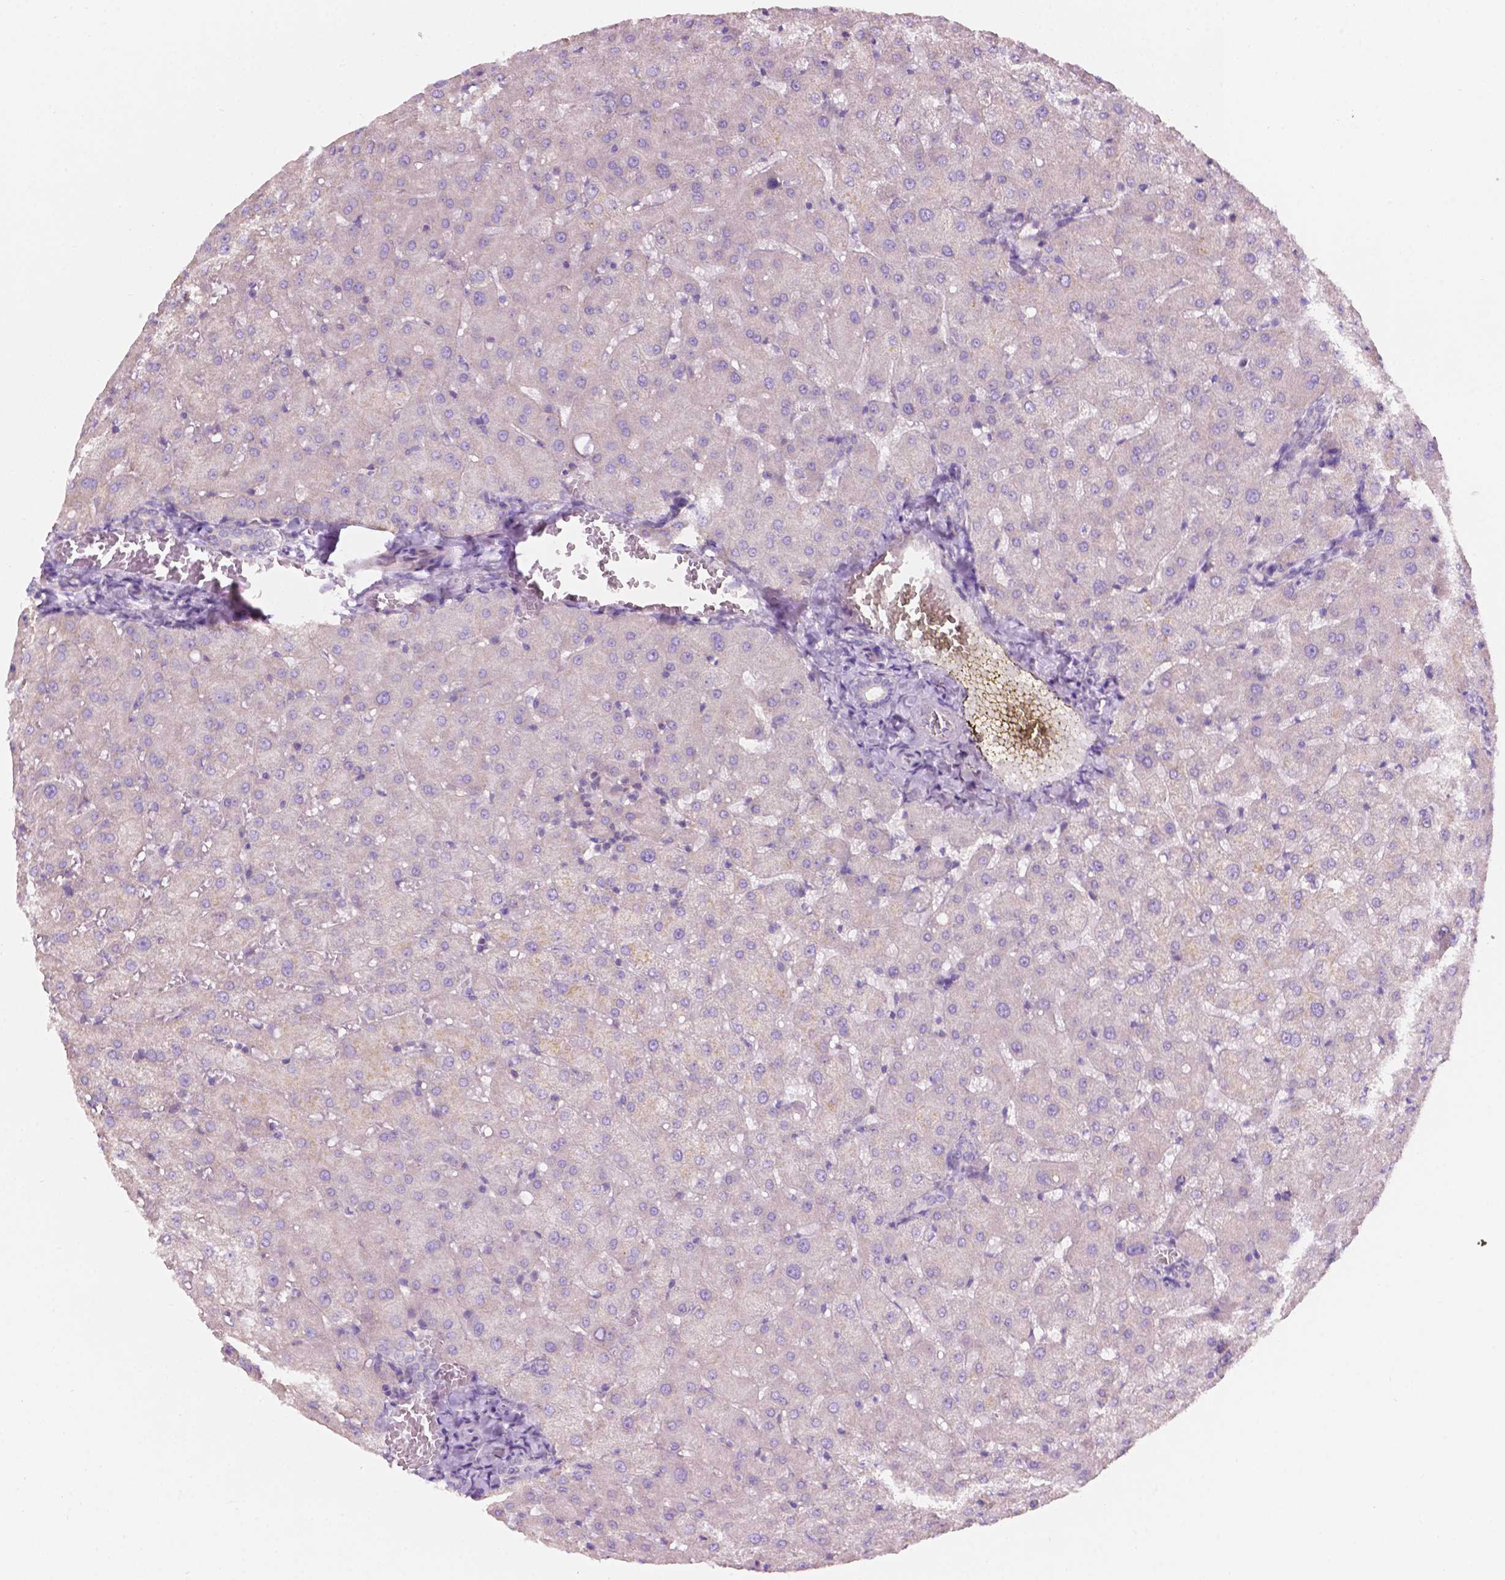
{"staining": {"intensity": "negative", "quantity": "none", "location": "none"}, "tissue": "liver", "cell_type": "Cholangiocytes", "image_type": "normal", "snomed": [{"axis": "morphology", "description": "Normal tissue, NOS"}, {"axis": "topography", "description": "Liver"}], "caption": "Photomicrograph shows no protein positivity in cholangiocytes of benign liver. (Immunohistochemistry, brightfield microscopy, high magnification).", "gene": "NOS1AP", "patient": {"sex": "female", "age": 50}}